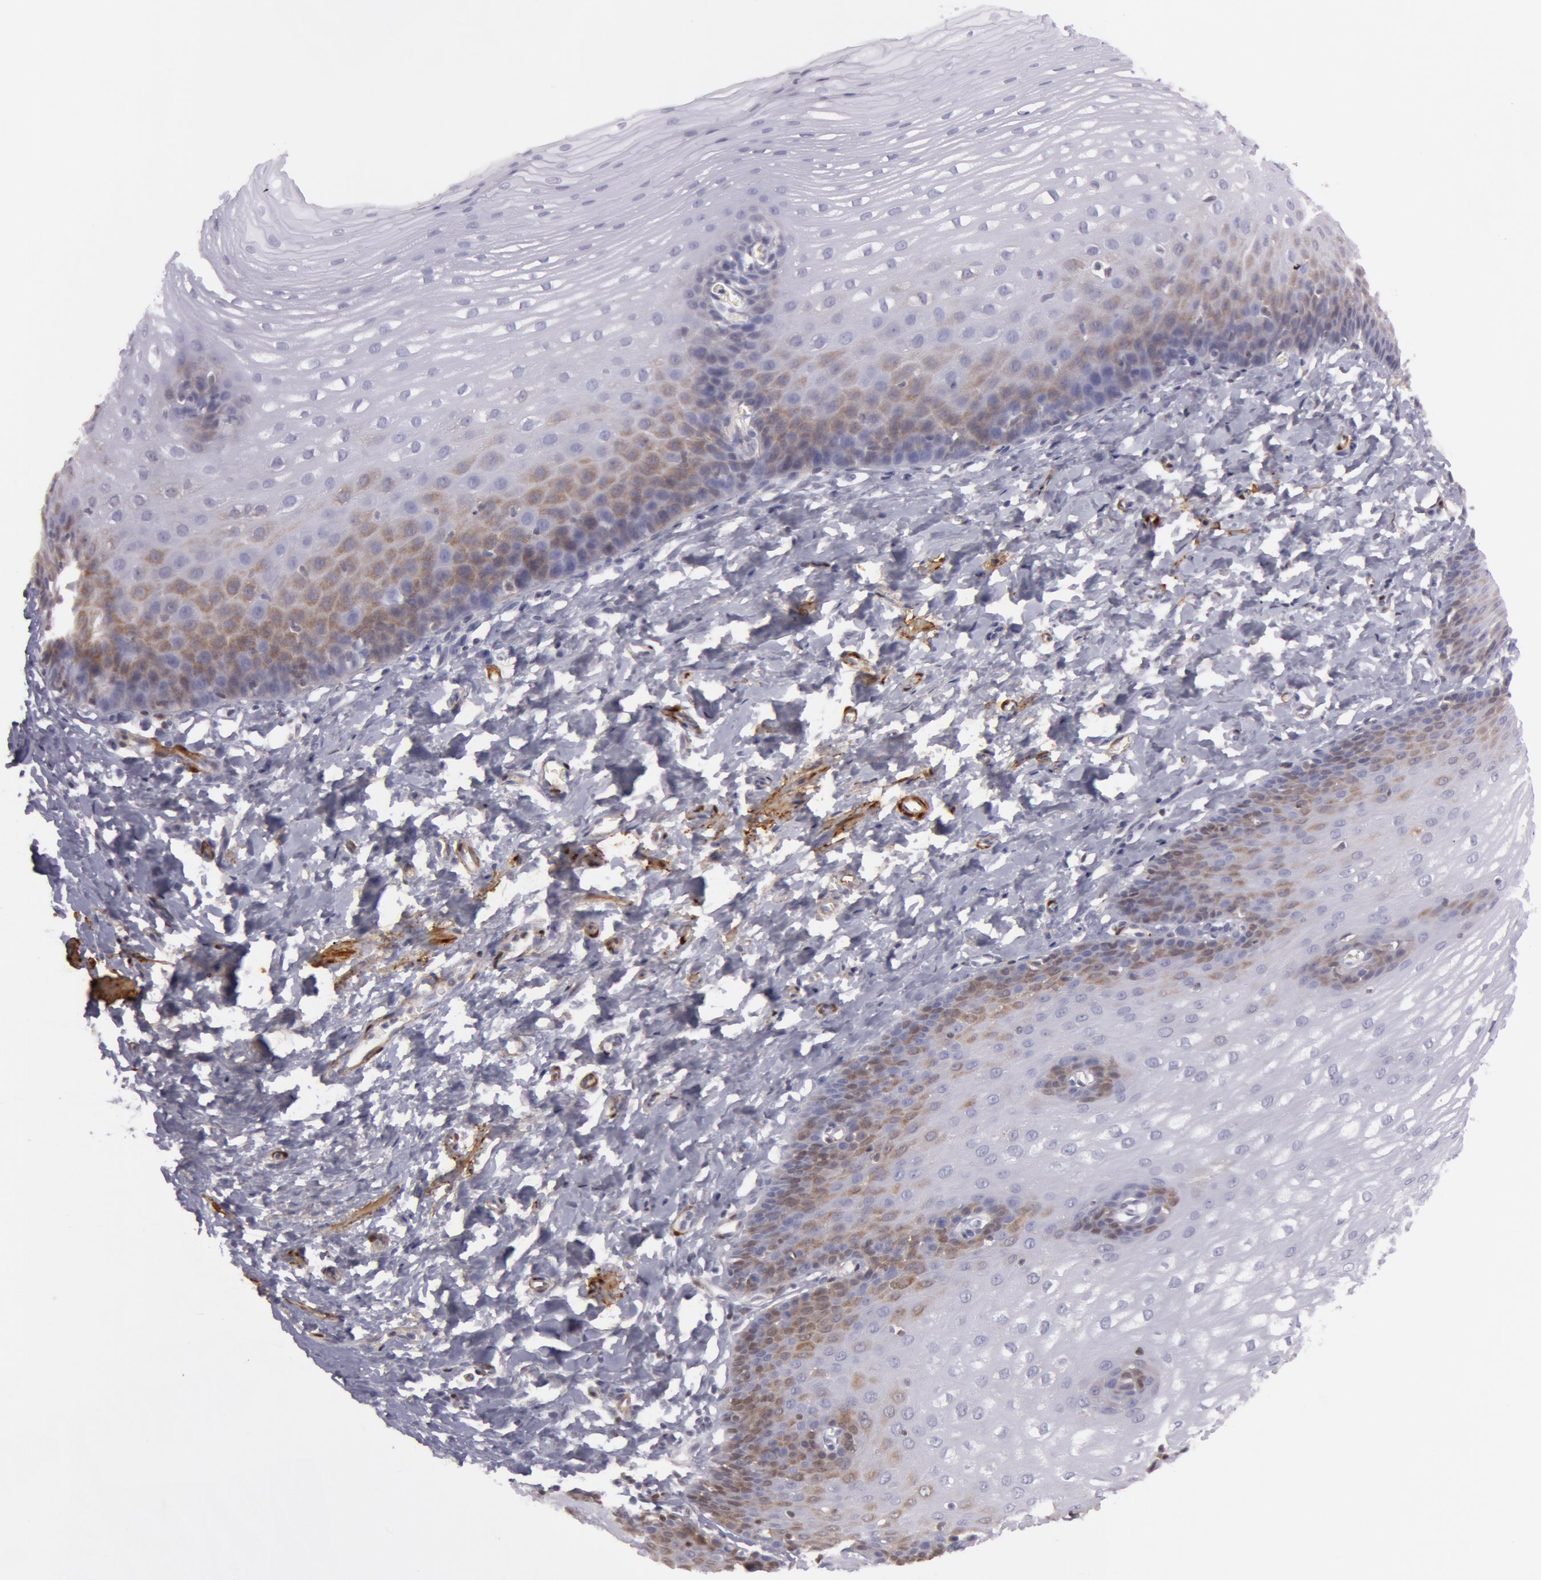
{"staining": {"intensity": "weak", "quantity": "<25%", "location": "cytoplasmic/membranous"}, "tissue": "esophagus", "cell_type": "Squamous epithelial cells", "image_type": "normal", "snomed": [{"axis": "morphology", "description": "Normal tissue, NOS"}, {"axis": "topography", "description": "Esophagus"}], "caption": "High magnification brightfield microscopy of benign esophagus stained with DAB (brown) and counterstained with hematoxylin (blue): squamous epithelial cells show no significant positivity. Nuclei are stained in blue.", "gene": "TAGLN", "patient": {"sex": "male", "age": 70}}